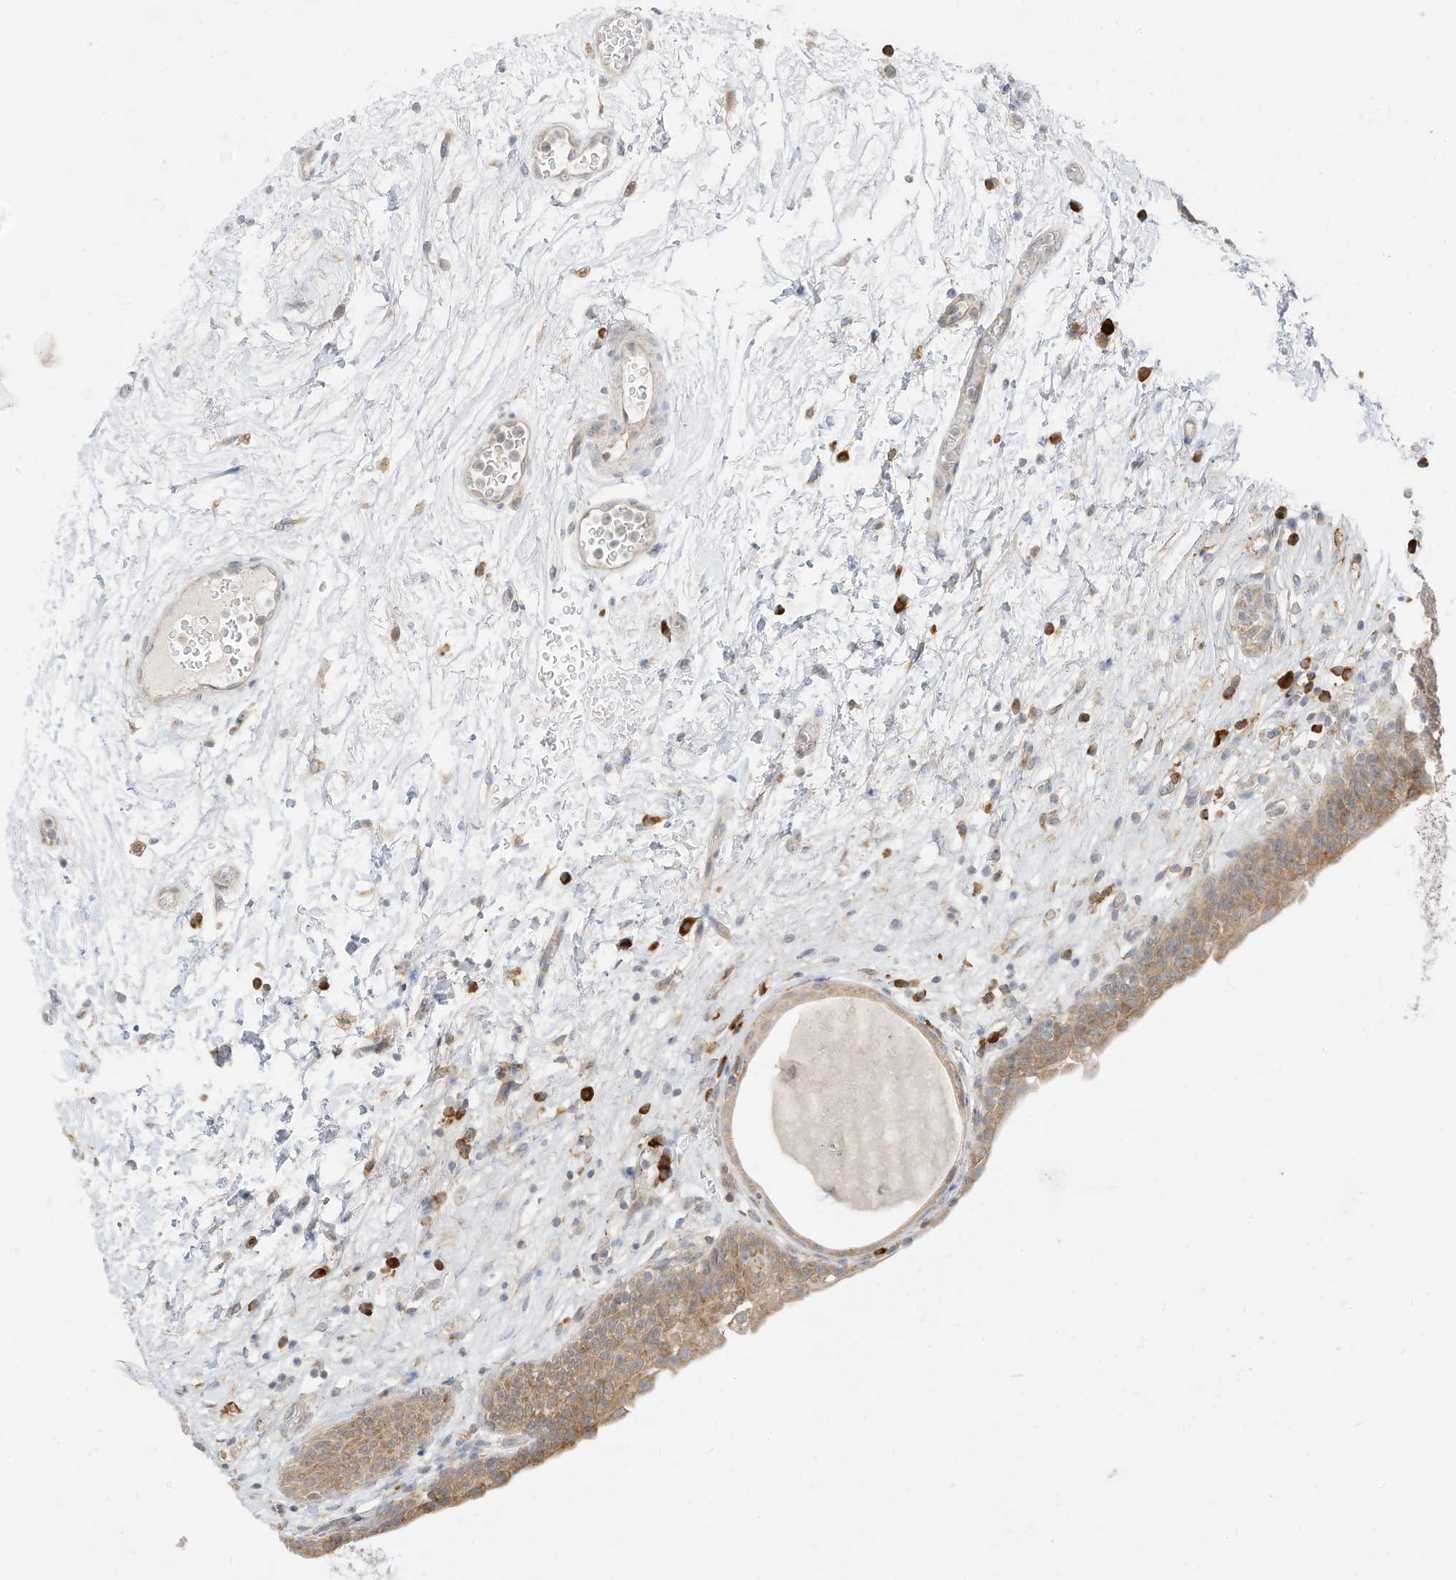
{"staining": {"intensity": "moderate", "quantity": ">75%", "location": "cytoplasmic/membranous"}, "tissue": "urinary bladder", "cell_type": "Urothelial cells", "image_type": "normal", "snomed": [{"axis": "morphology", "description": "Normal tissue, NOS"}, {"axis": "topography", "description": "Urinary bladder"}], "caption": "Immunohistochemical staining of unremarkable human urinary bladder shows medium levels of moderate cytoplasmic/membranous positivity in about >75% of urothelial cells.", "gene": "STT3A", "patient": {"sex": "male", "age": 83}}